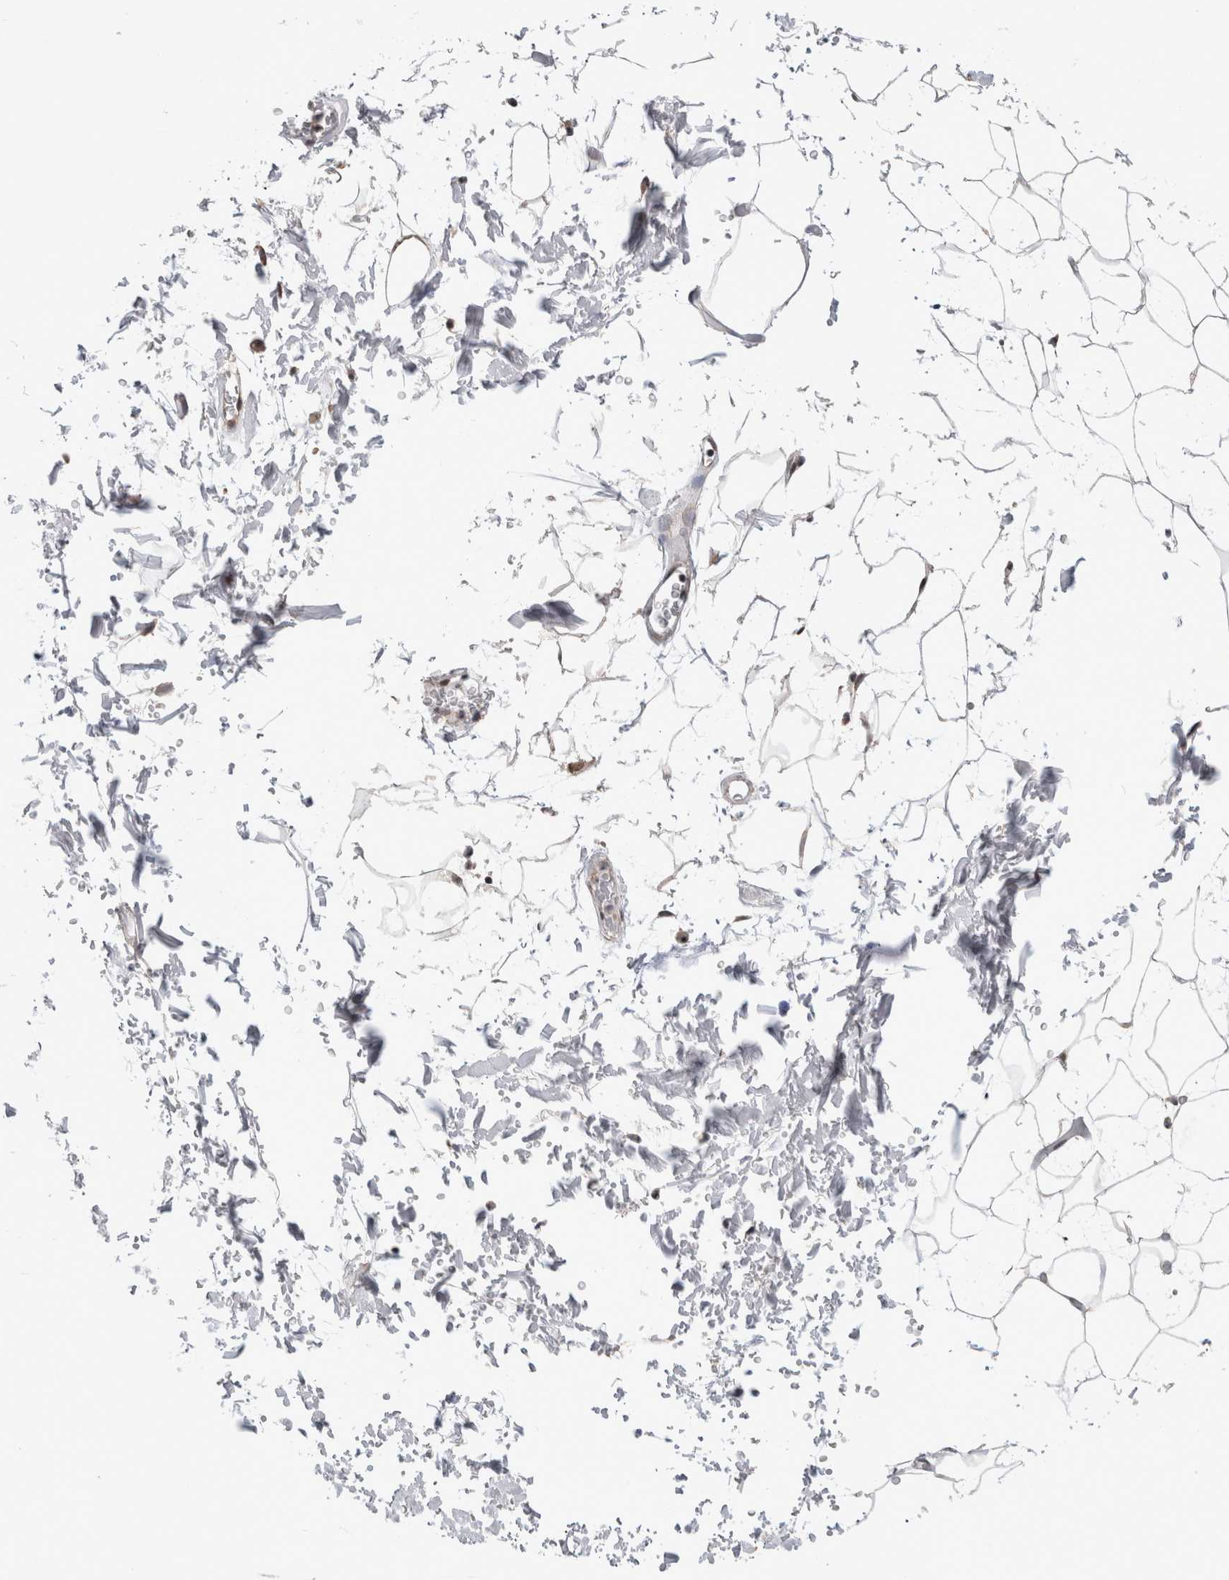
{"staining": {"intensity": "weak", "quantity": "25%-75%", "location": "cytoplasmic/membranous"}, "tissue": "adipose tissue", "cell_type": "Adipocytes", "image_type": "normal", "snomed": [{"axis": "morphology", "description": "Normal tissue, NOS"}, {"axis": "topography", "description": "Soft tissue"}], "caption": "Immunohistochemical staining of normal adipose tissue demonstrates weak cytoplasmic/membranous protein expression in about 25%-75% of adipocytes. (Stains: DAB in brown, nuclei in blue, Microscopy: brightfield microscopy at high magnification).", "gene": "MRPL37", "patient": {"sex": "male", "age": 72}}